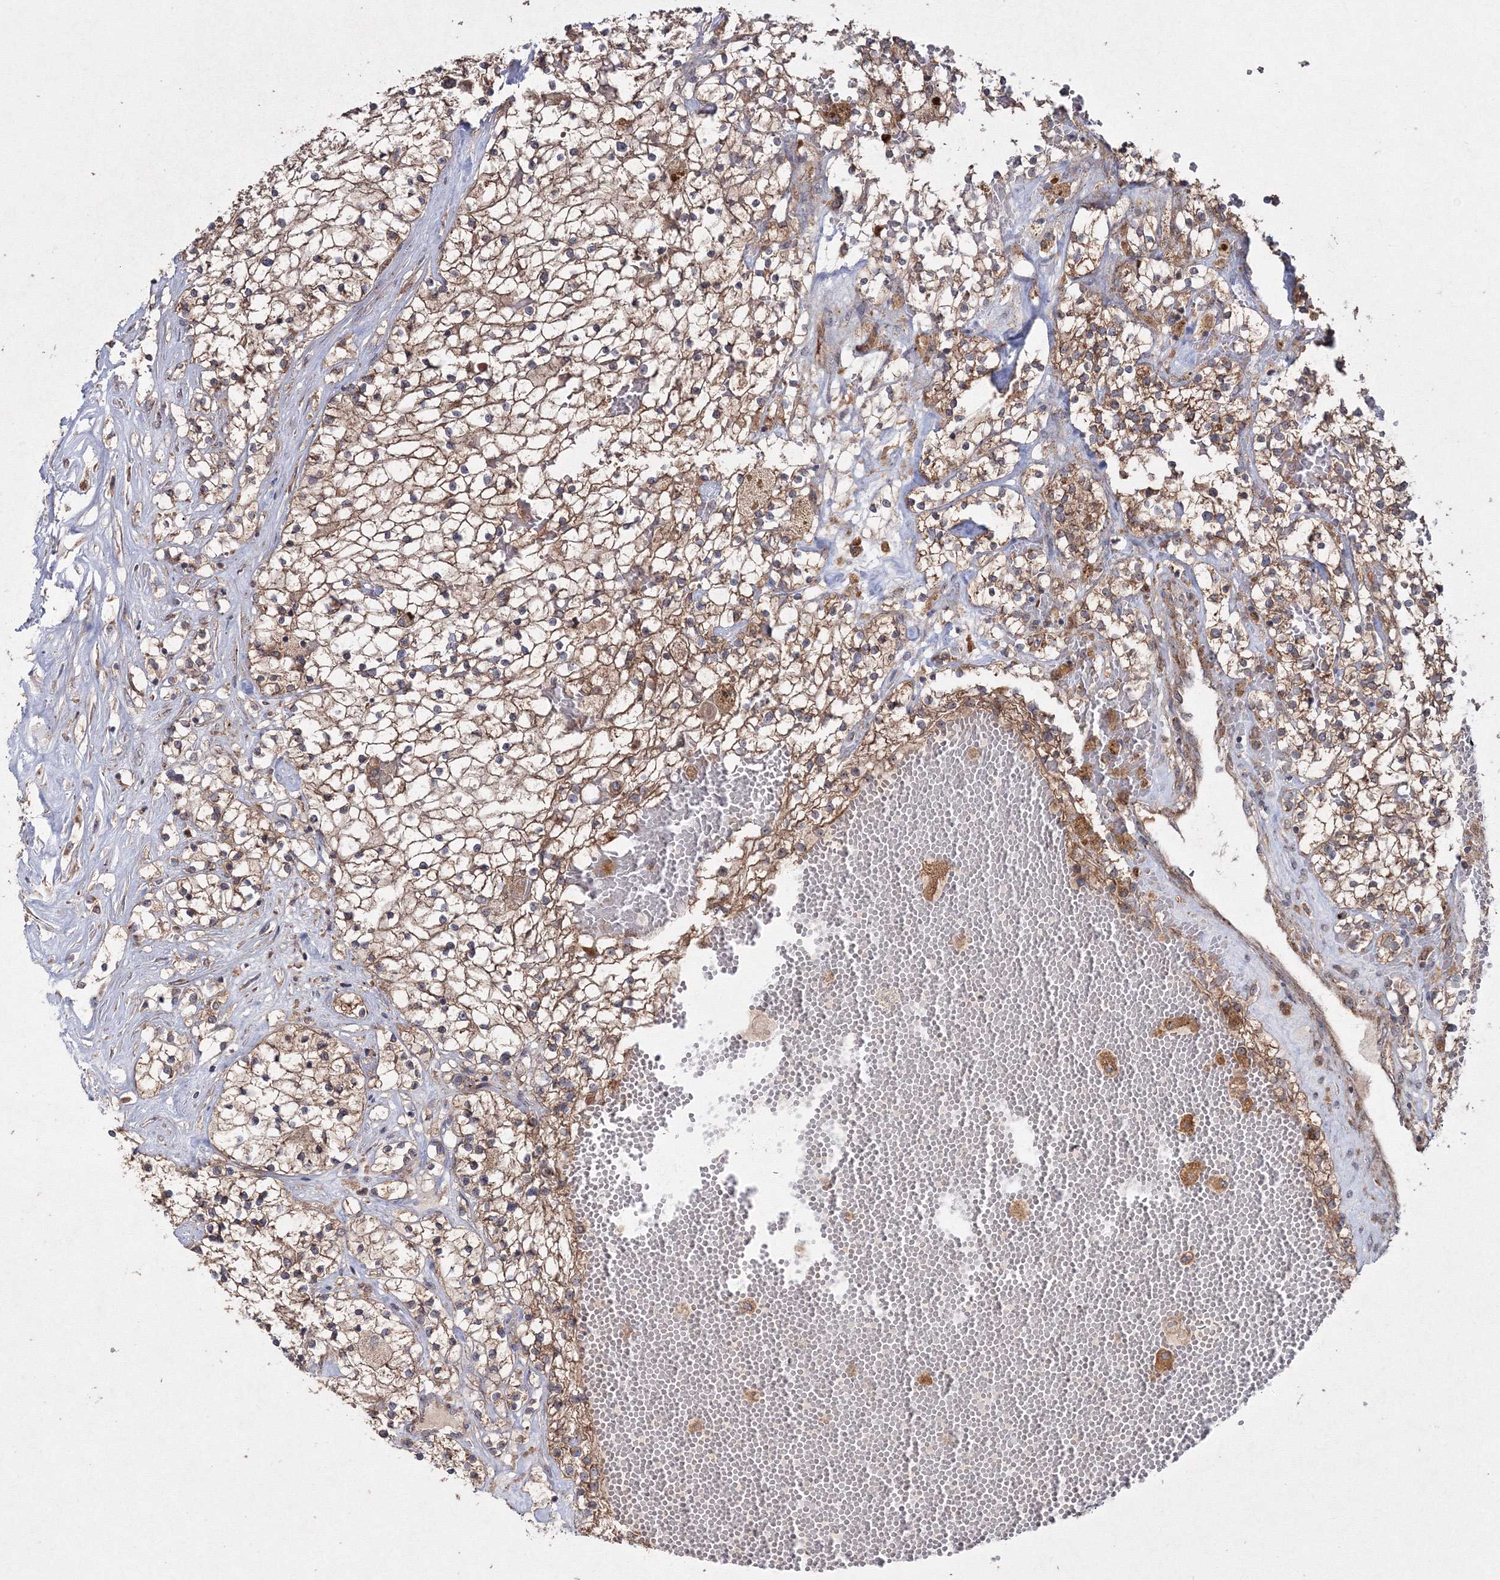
{"staining": {"intensity": "moderate", "quantity": ">75%", "location": "cytoplasmic/membranous"}, "tissue": "renal cancer", "cell_type": "Tumor cells", "image_type": "cancer", "snomed": [{"axis": "morphology", "description": "Normal tissue, NOS"}, {"axis": "morphology", "description": "Adenocarcinoma, NOS"}, {"axis": "topography", "description": "Kidney"}], "caption": "Immunohistochemical staining of human renal adenocarcinoma exhibits moderate cytoplasmic/membranous protein positivity in approximately >75% of tumor cells. (Stains: DAB in brown, nuclei in blue, Microscopy: brightfield microscopy at high magnification).", "gene": "PEX13", "patient": {"sex": "male", "age": 68}}